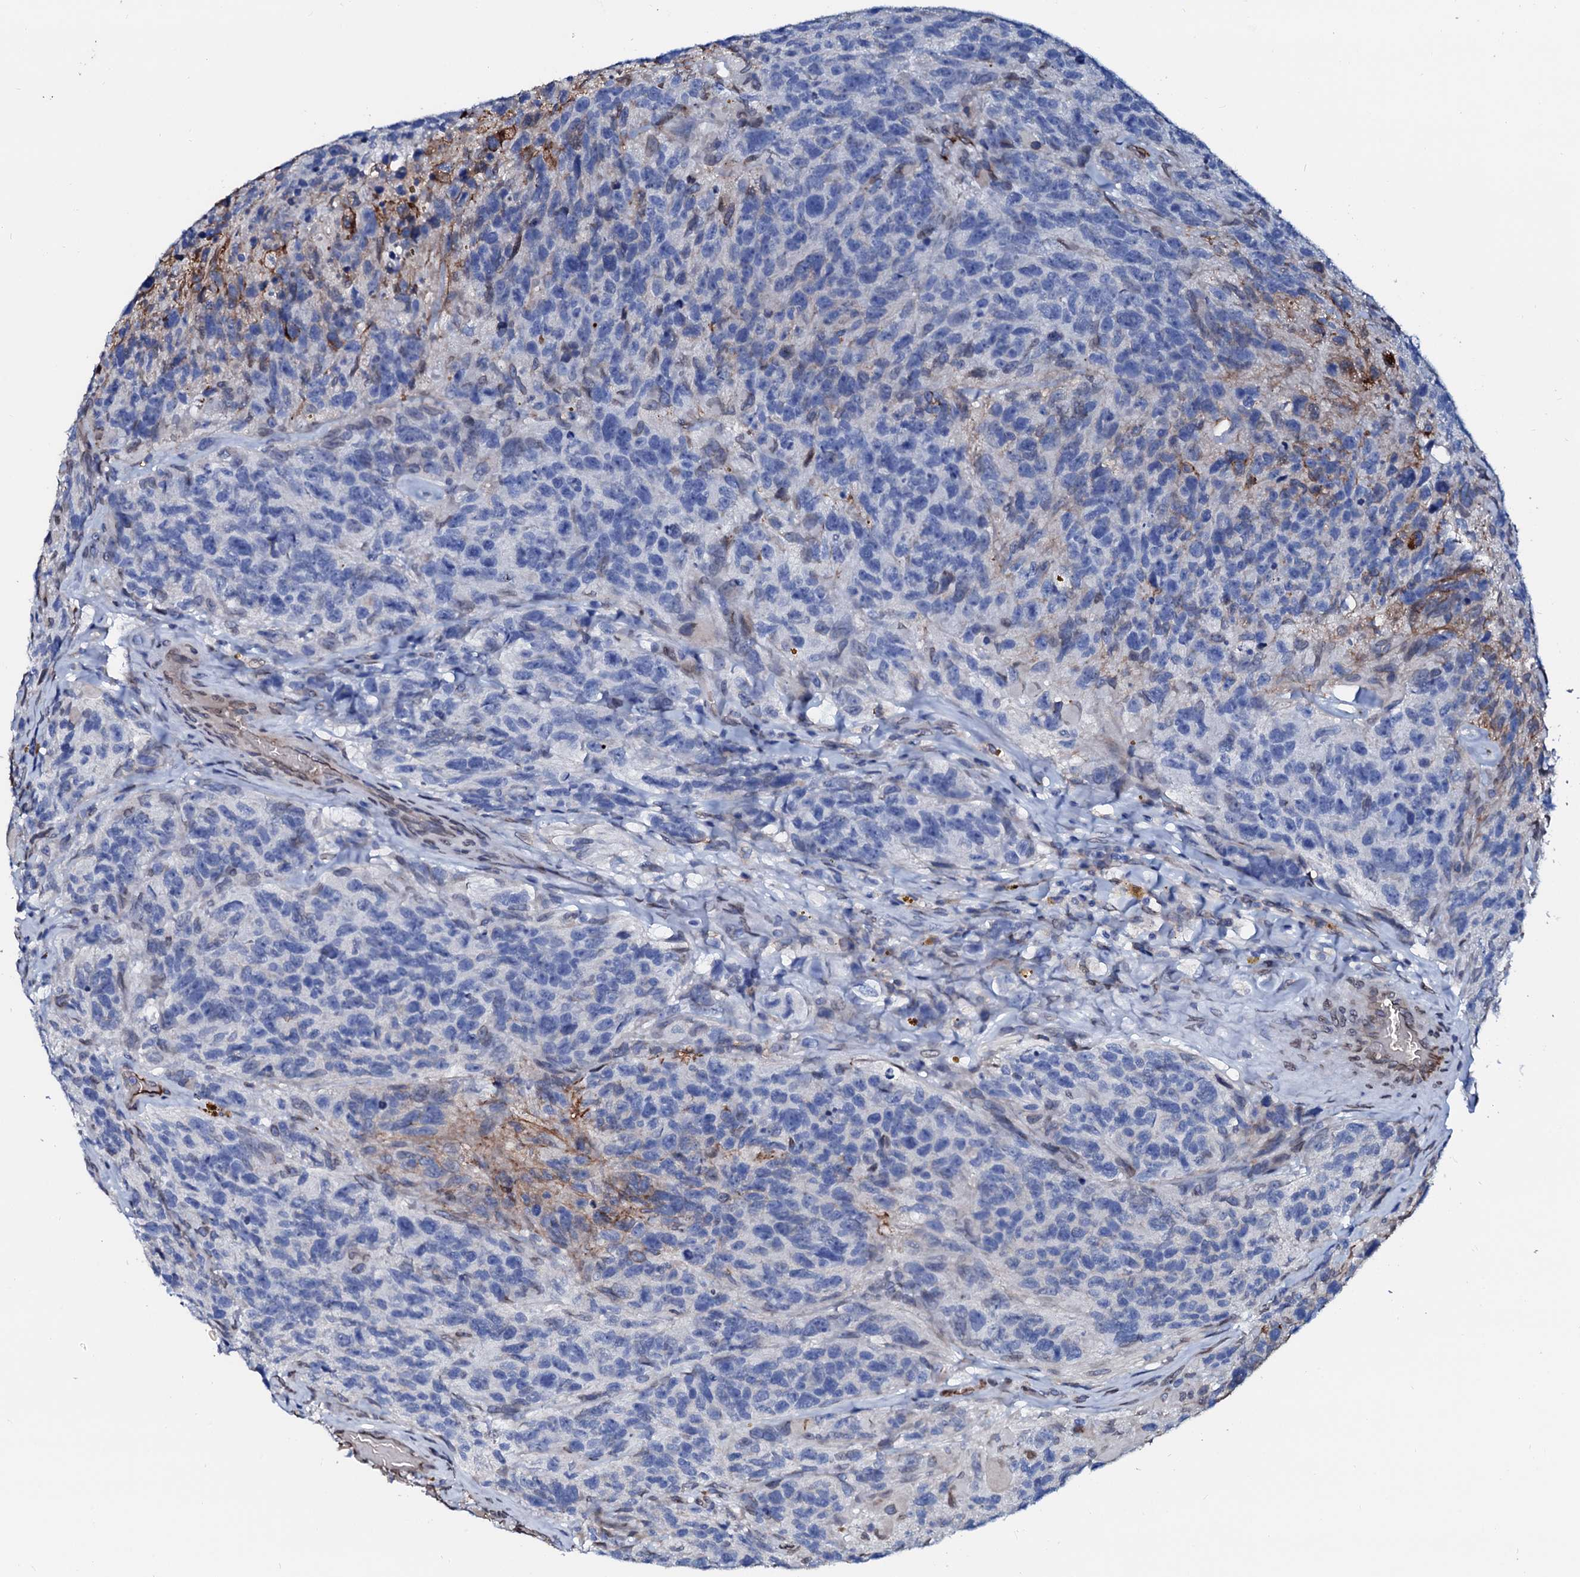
{"staining": {"intensity": "negative", "quantity": "none", "location": "none"}, "tissue": "glioma", "cell_type": "Tumor cells", "image_type": "cancer", "snomed": [{"axis": "morphology", "description": "Glioma, malignant, High grade"}, {"axis": "topography", "description": "Brain"}], "caption": "Tumor cells show no significant positivity in glioma.", "gene": "NRP2", "patient": {"sex": "male", "age": 69}}